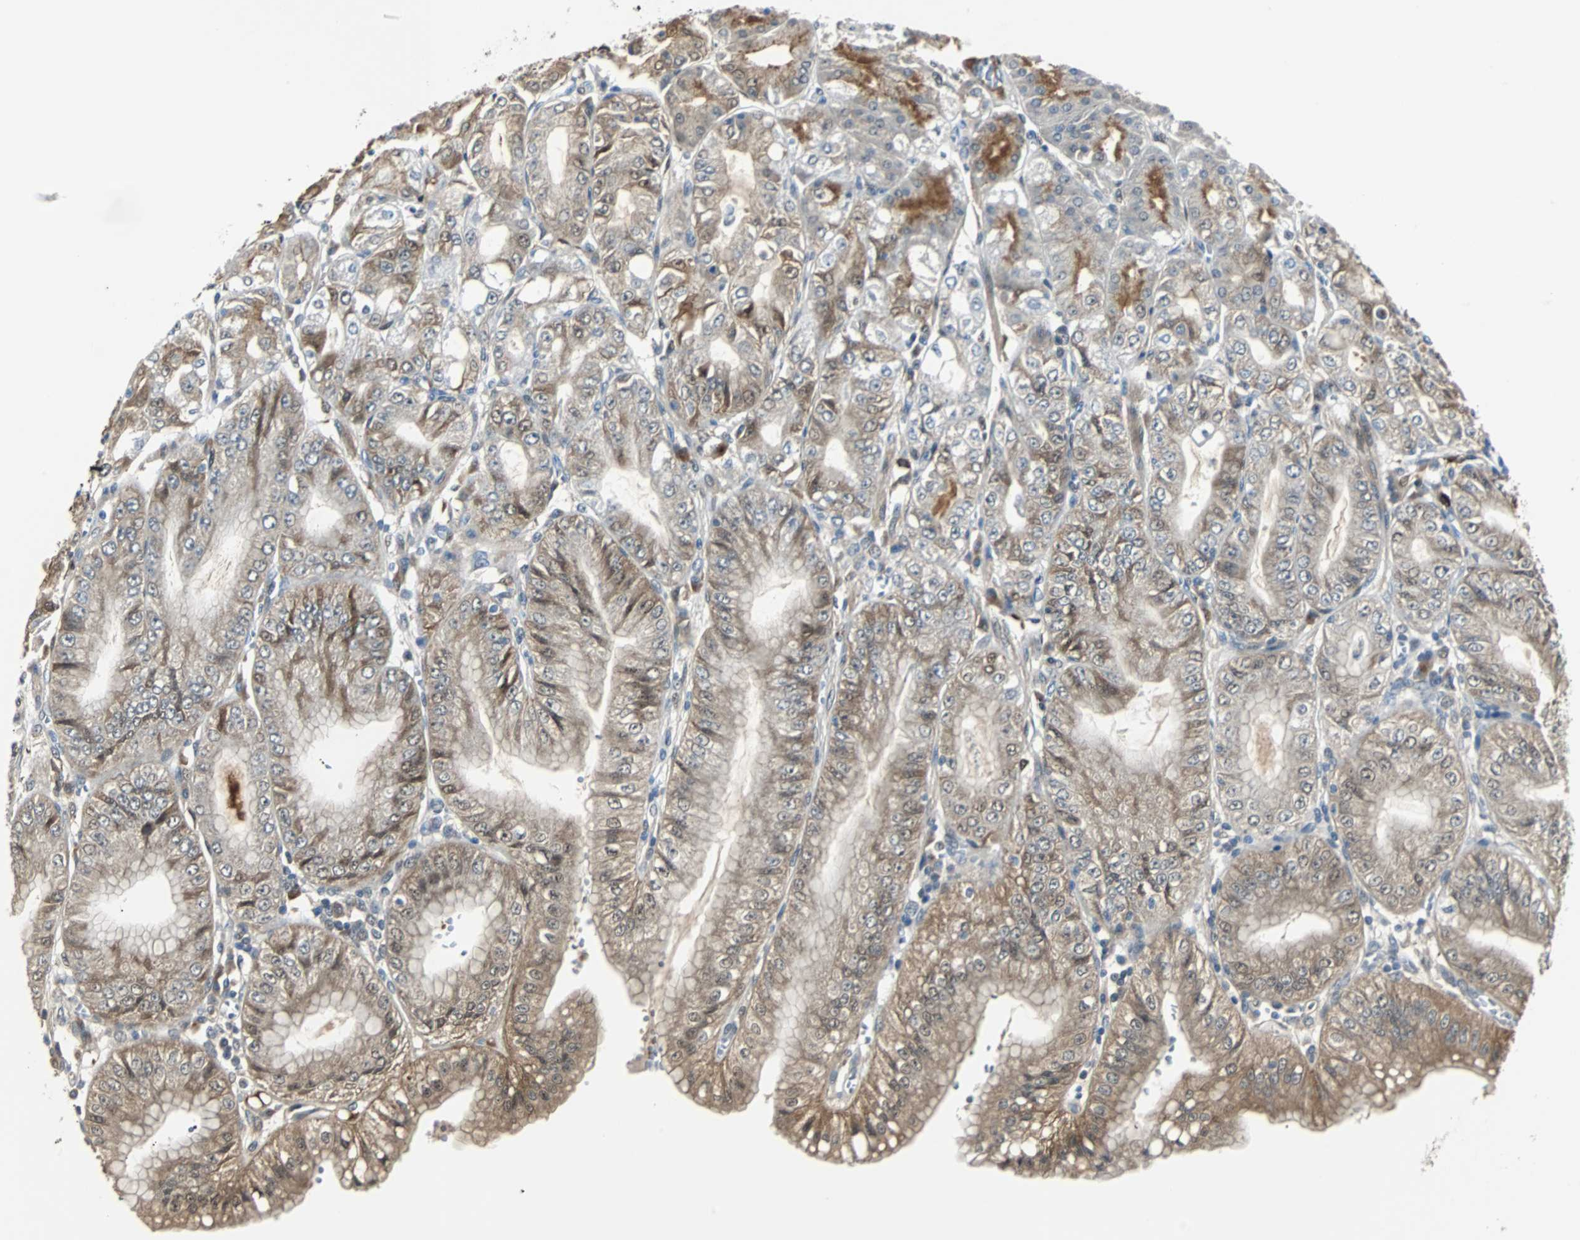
{"staining": {"intensity": "strong", "quantity": ">75%", "location": "cytoplasmic/membranous,nuclear"}, "tissue": "stomach", "cell_type": "Glandular cells", "image_type": "normal", "snomed": [{"axis": "morphology", "description": "Normal tissue, NOS"}, {"axis": "topography", "description": "Stomach, lower"}], "caption": "DAB immunohistochemical staining of benign human stomach reveals strong cytoplasmic/membranous,nuclear protein staining in approximately >75% of glandular cells. Immunohistochemistry stains the protein of interest in brown and the nuclei are stained blue.", "gene": "FHL2", "patient": {"sex": "male", "age": 71}}